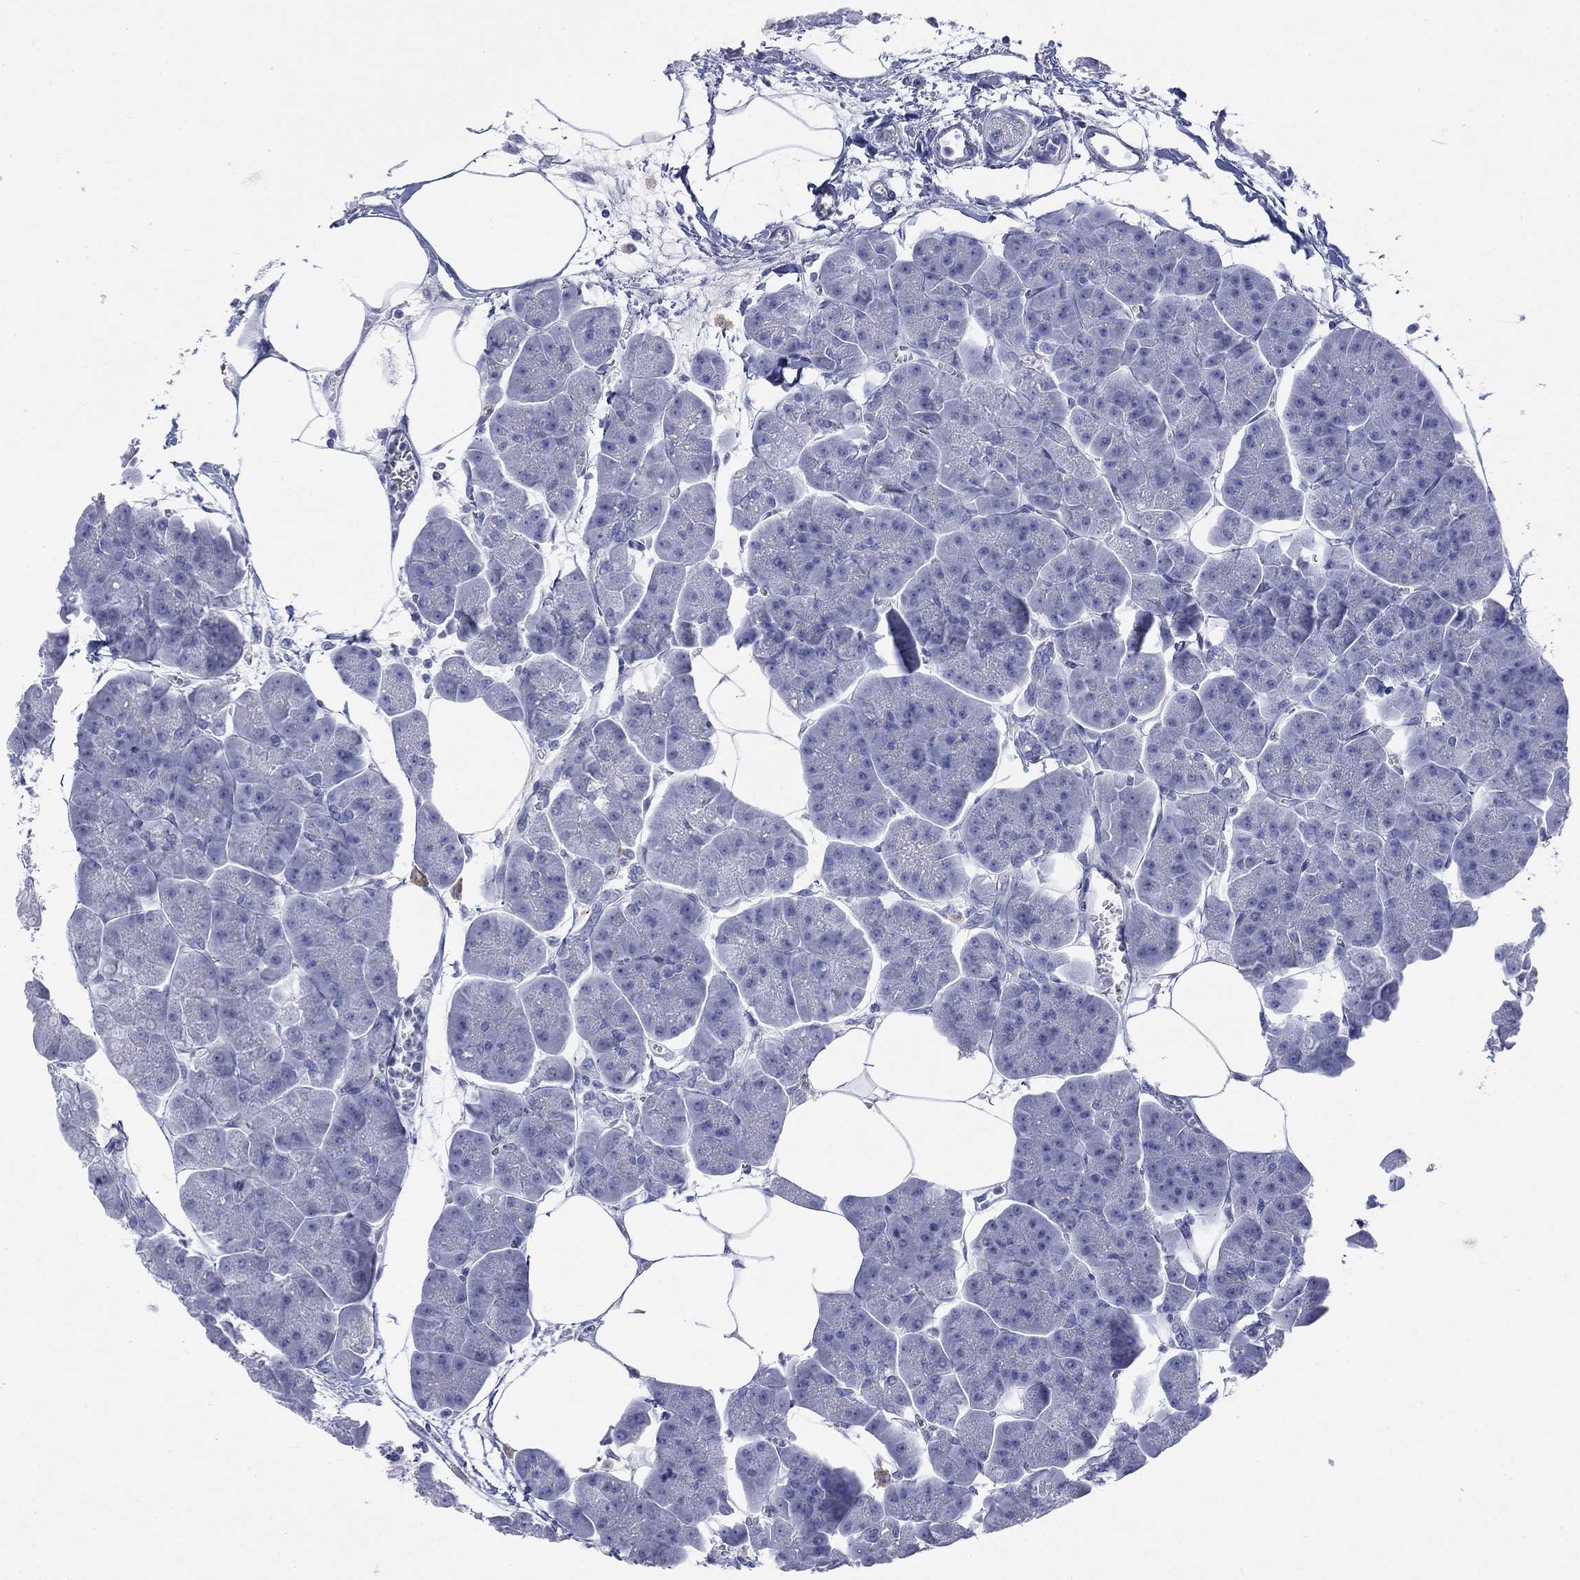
{"staining": {"intensity": "negative", "quantity": "none", "location": "none"}, "tissue": "pancreas", "cell_type": "Exocrine glandular cells", "image_type": "normal", "snomed": [{"axis": "morphology", "description": "Normal tissue, NOS"}, {"axis": "topography", "description": "Adipose tissue"}, {"axis": "topography", "description": "Pancreas"}, {"axis": "topography", "description": "Peripheral nerve tissue"}], "caption": "This is an immunohistochemistry micrograph of unremarkable pancreas. There is no staining in exocrine glandular cells.", "gene": "IGF2BP3", "patient": {"sex": "female", "age": 58}}